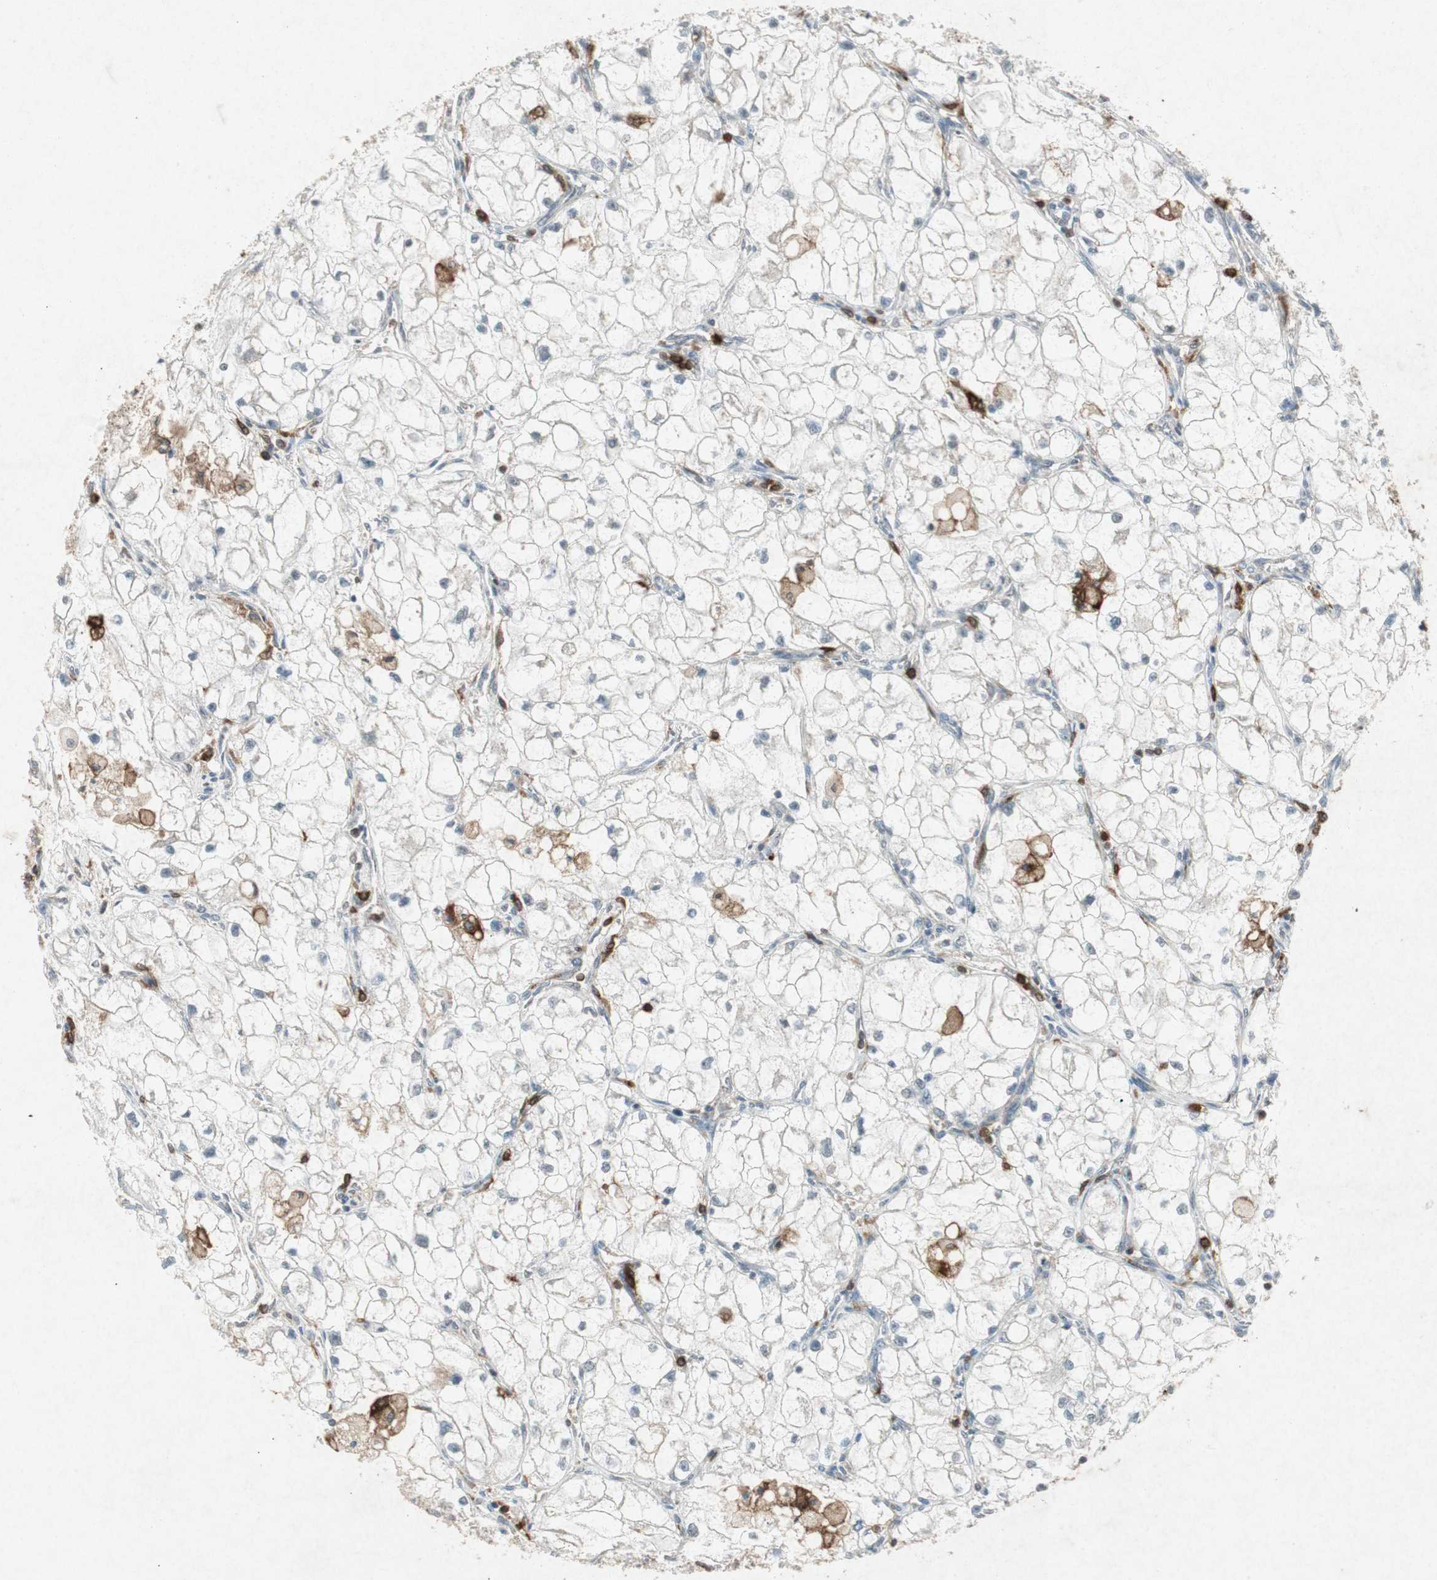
{"staining": {"intensity": "negative", "quantity": "none", "location": "none"}, "tissue": "renal cancer", "cell_type": "Tumor cells", "image_type": "cancer", "snomed": [{"axis": "morphology", "description": "Adenocarcinoma, NOS"}, {"axis": "topography", "description": "Kidney"}], "caption": "The photomicrograph reveals no significant positivity in tumor cells of renal cancer (adenocarcinoma).", "gene": "TYROBP", "patient": {"sex": "female", "age": 70}}